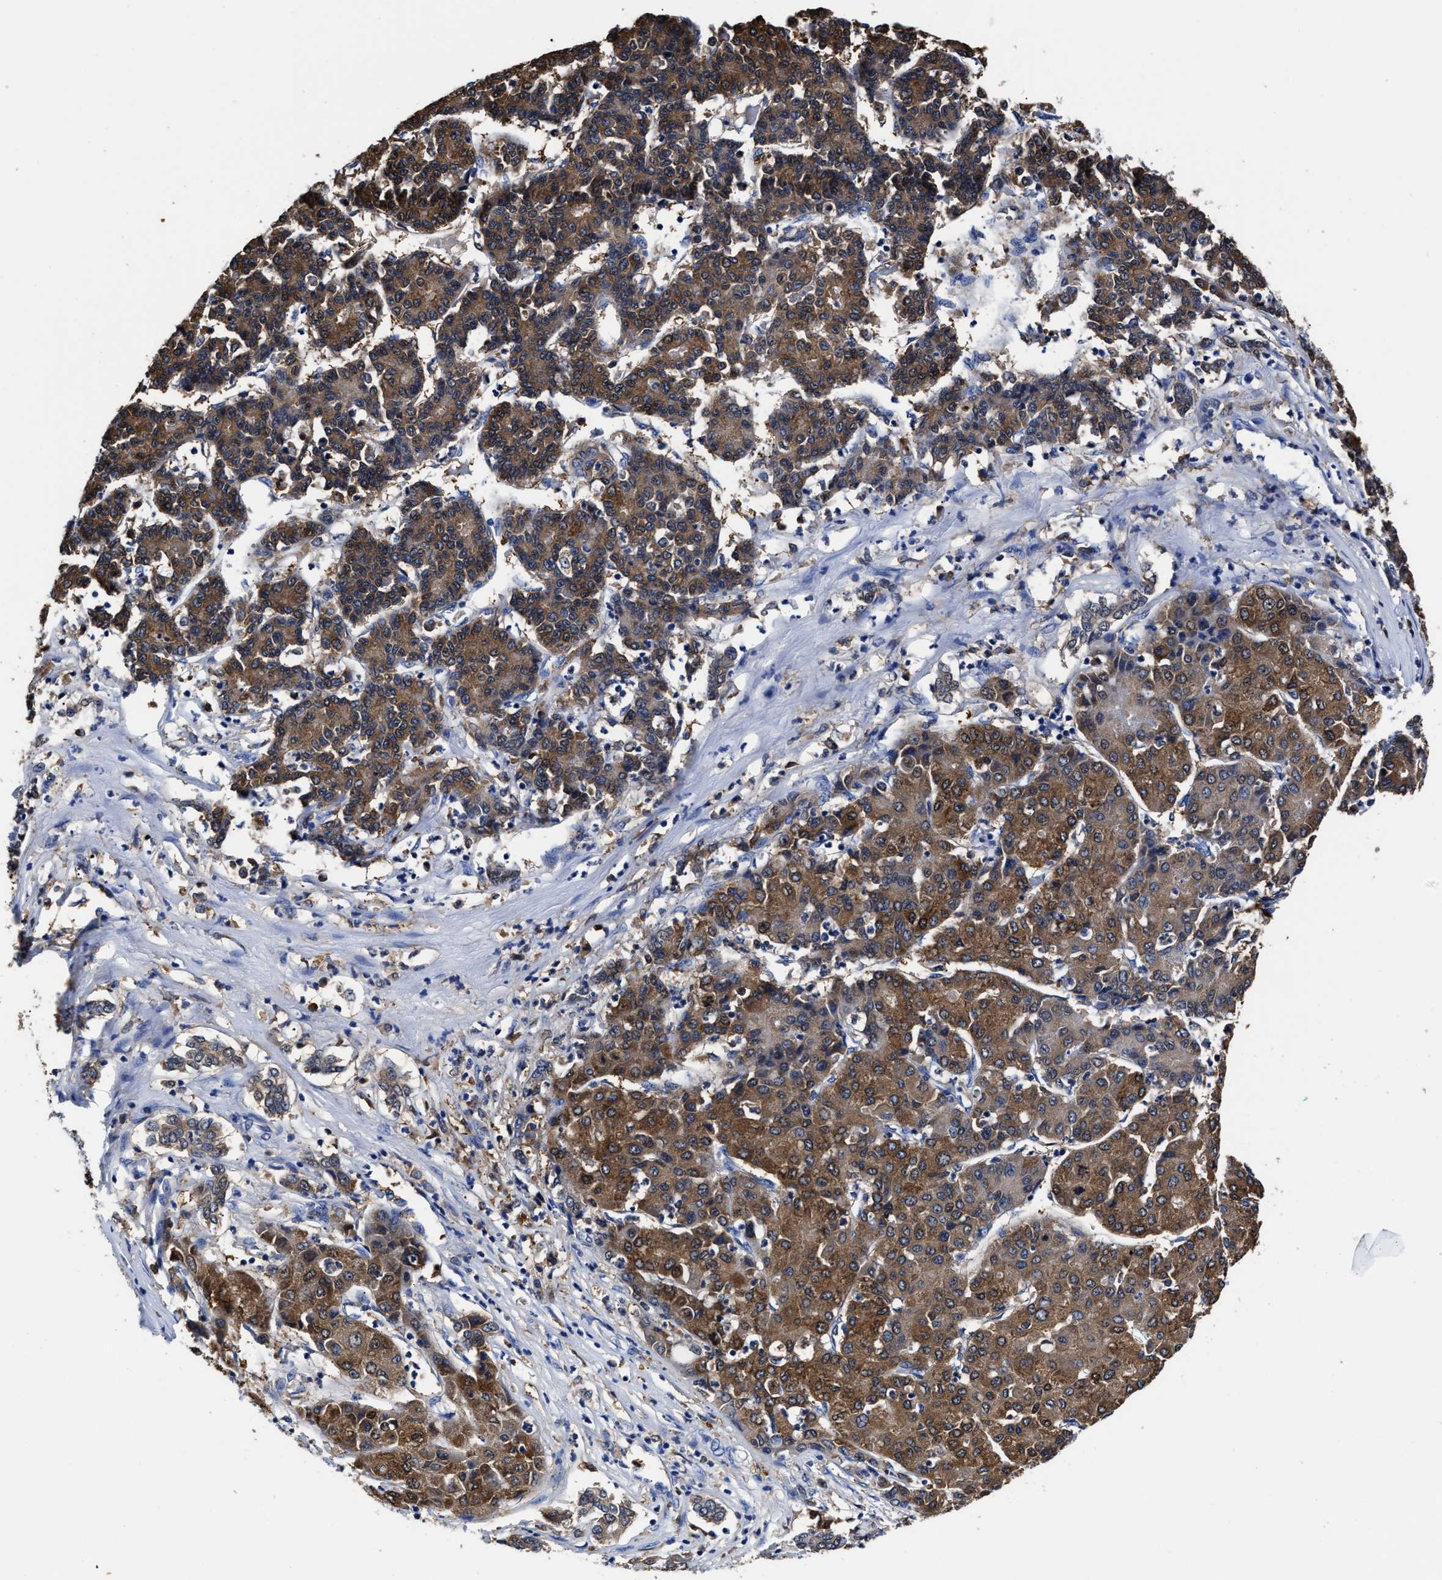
{"staining": {"intensity": "strong", "quantity": ">75%", "location": "cytoplasmic/membranous"}, "tissue": "liver cancer", "cell_type": "Tumor cells", "image_type": "cancer", "snomed": [{"axis": "morphology", "description": "Carcinoma, Hepatocellular, NOS"}, {"axis": "topography", "description": "Liver"}], "caption": "There is high levels of strong cytoplasmic/membranous expression in tumor cells of liver cancer, as demonstrated by immunohistochemical staining (brown color).", "gene": "PRPF4B", "patient": {"sex": "male", "age": 65}}